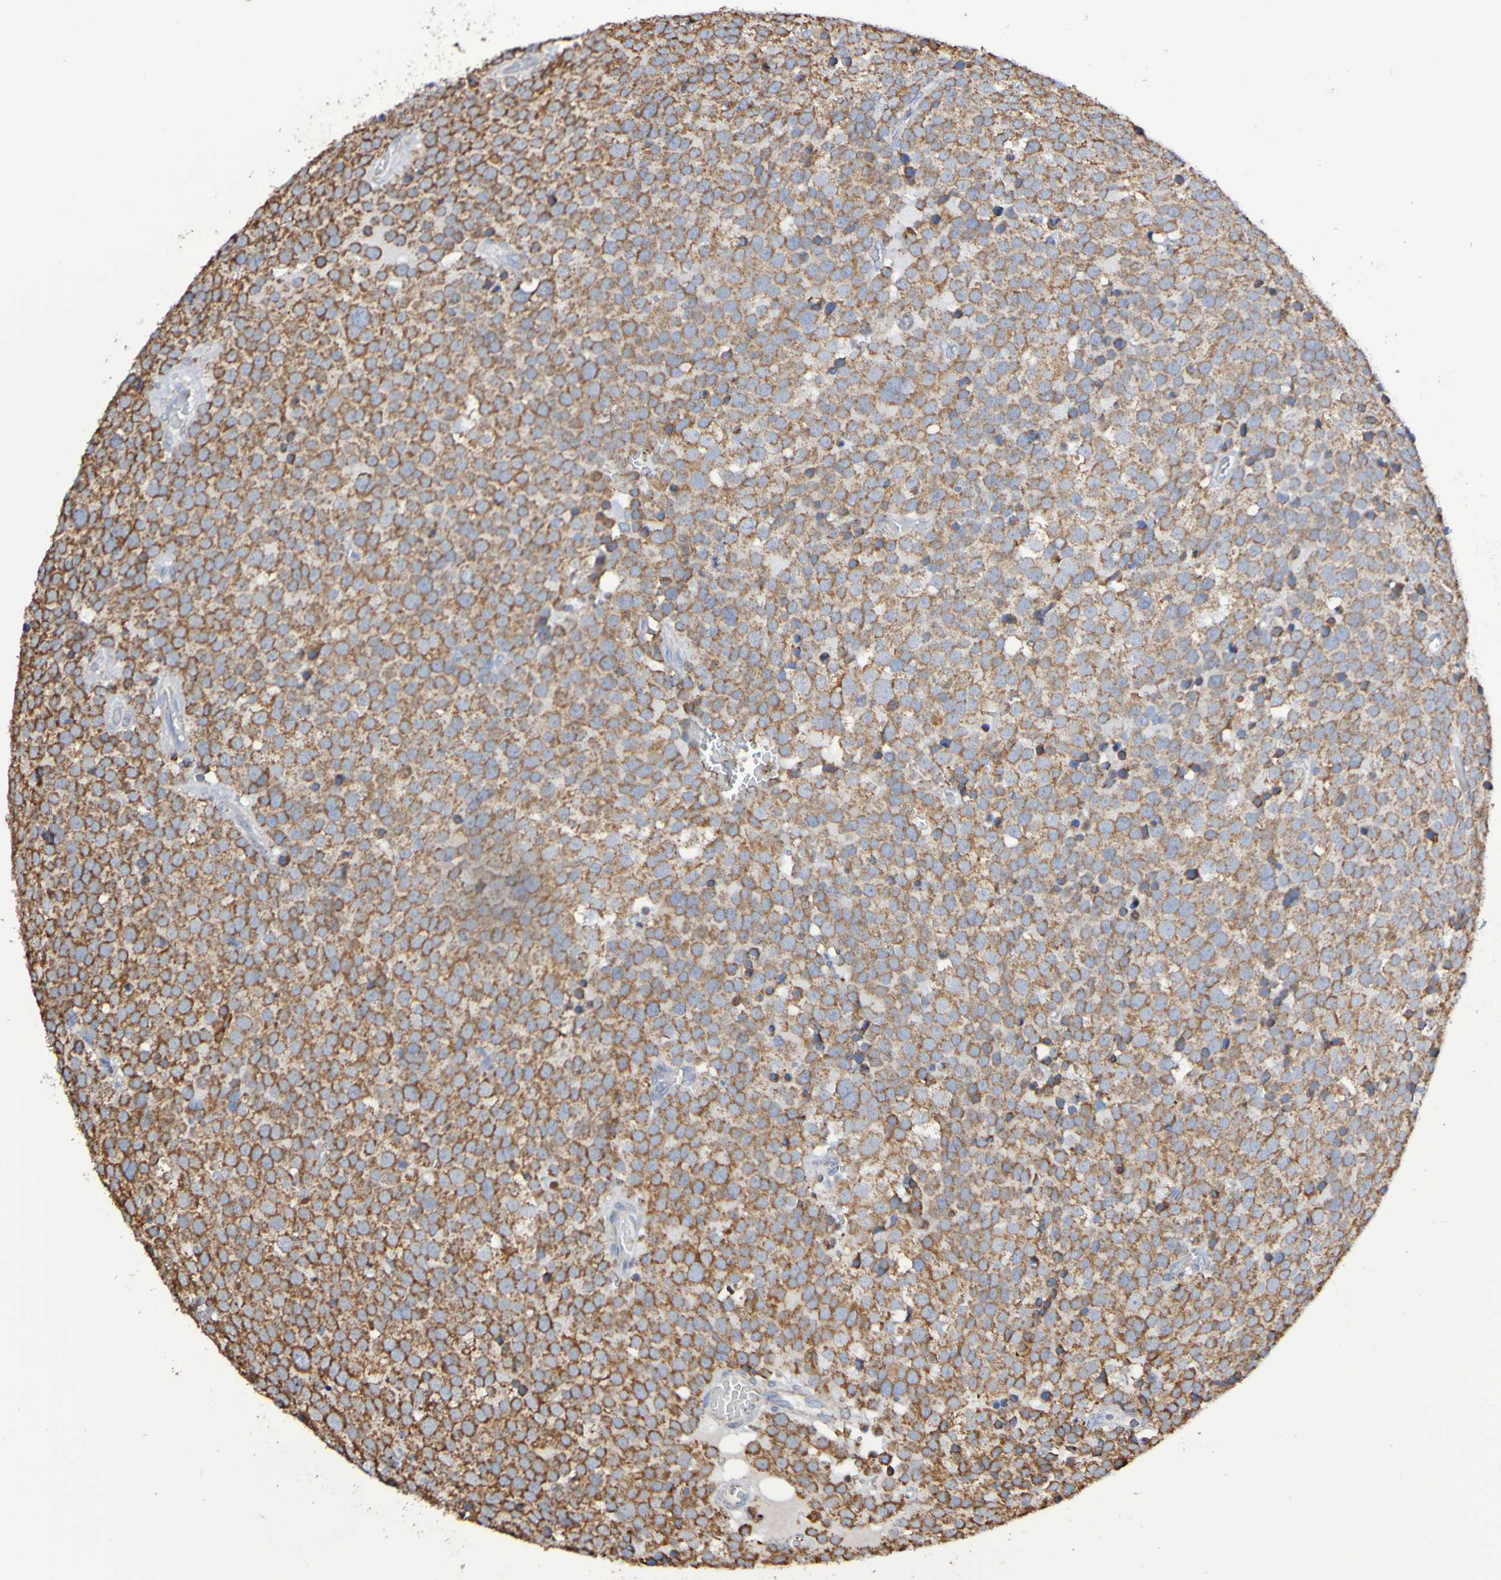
{"staining": {"intensity": "moderate", "quantity": ">75%", "location": "cytoplasmic/membranous"}, "tissue": "testis cancer", "cell_type": "Tumor cells", "image_type": "cancer", "snomed": [{"axis": "morphology", "description": "Seminoma, NOS"}, {"axis": "topography", "description": "Testis"}], "caption": "An immunohistochemistry photomicrograph of tumor tissue is shown. Protein staining in brown highlights moderate cytoplasmic/membranous positivity in seminoma (testis) within tumor cells.", "gene": "IL18R1", "patient": {"sex": "male", "age": 71}}